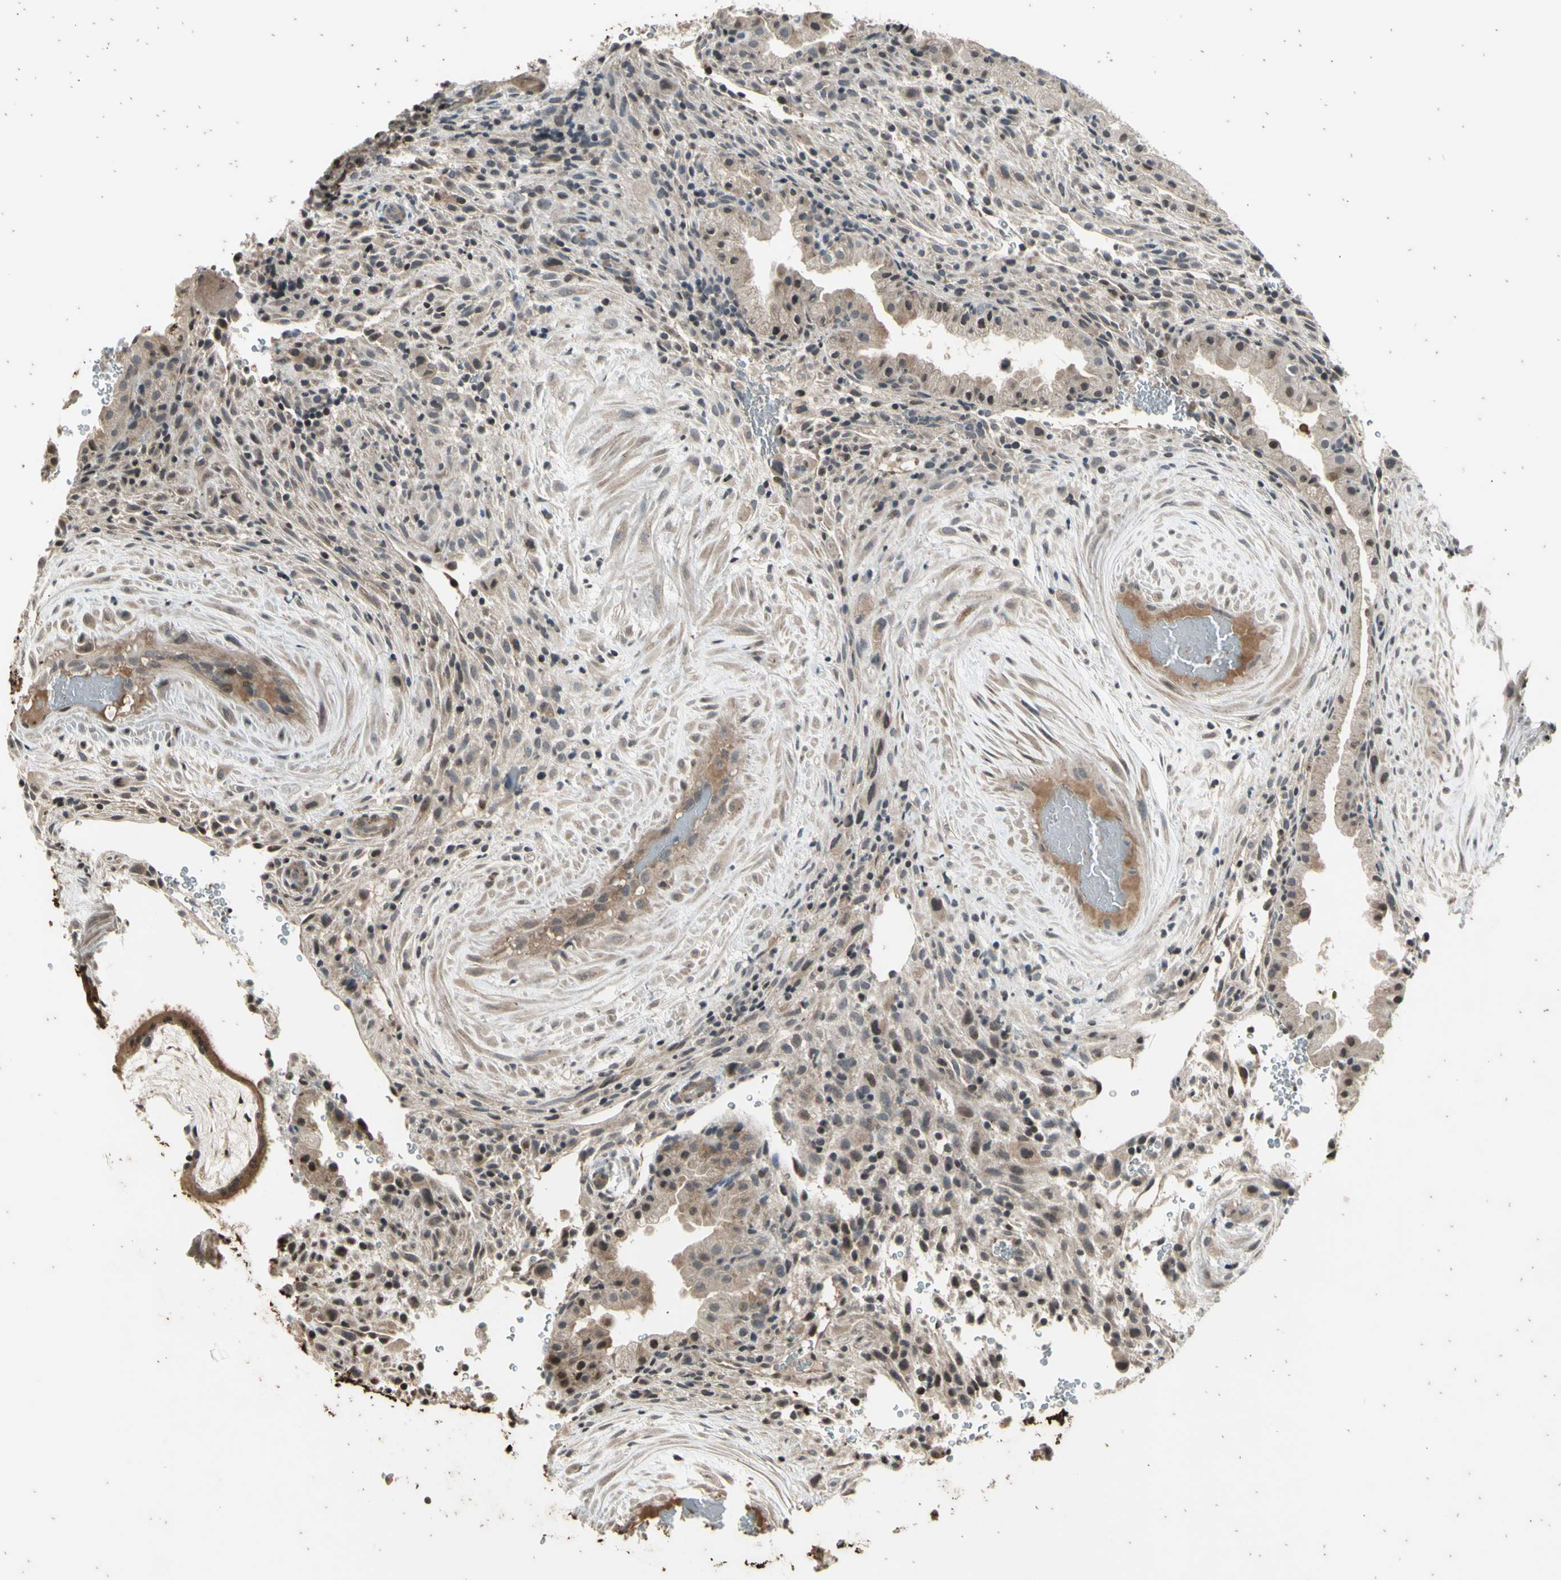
{"staining": {"intensity": "weak", "quantity": "<25%", "location": "cytoplasmic/membranous,nuclear"}, "tissue": "placenta", "cell_type": "Decidual cells", "image_type": "normal", "snomed": [{"axis": "morphology", "description": "Normal tissue, NOS"}, {"axis": "topography", "description": "Placenta"}], "caption": "Placenta was stained to show a protein in brown. There is no significant positivity in decidual cells. Brightfield microscopy of immunohistochemistry (IHC) stained with DAB (3,3'-diaminobenzidine) (brown) and hematoxylin (blue), captured at high magnification.", "gene": "EFNB2", "patient": {"sex": "female", "age": 19}}